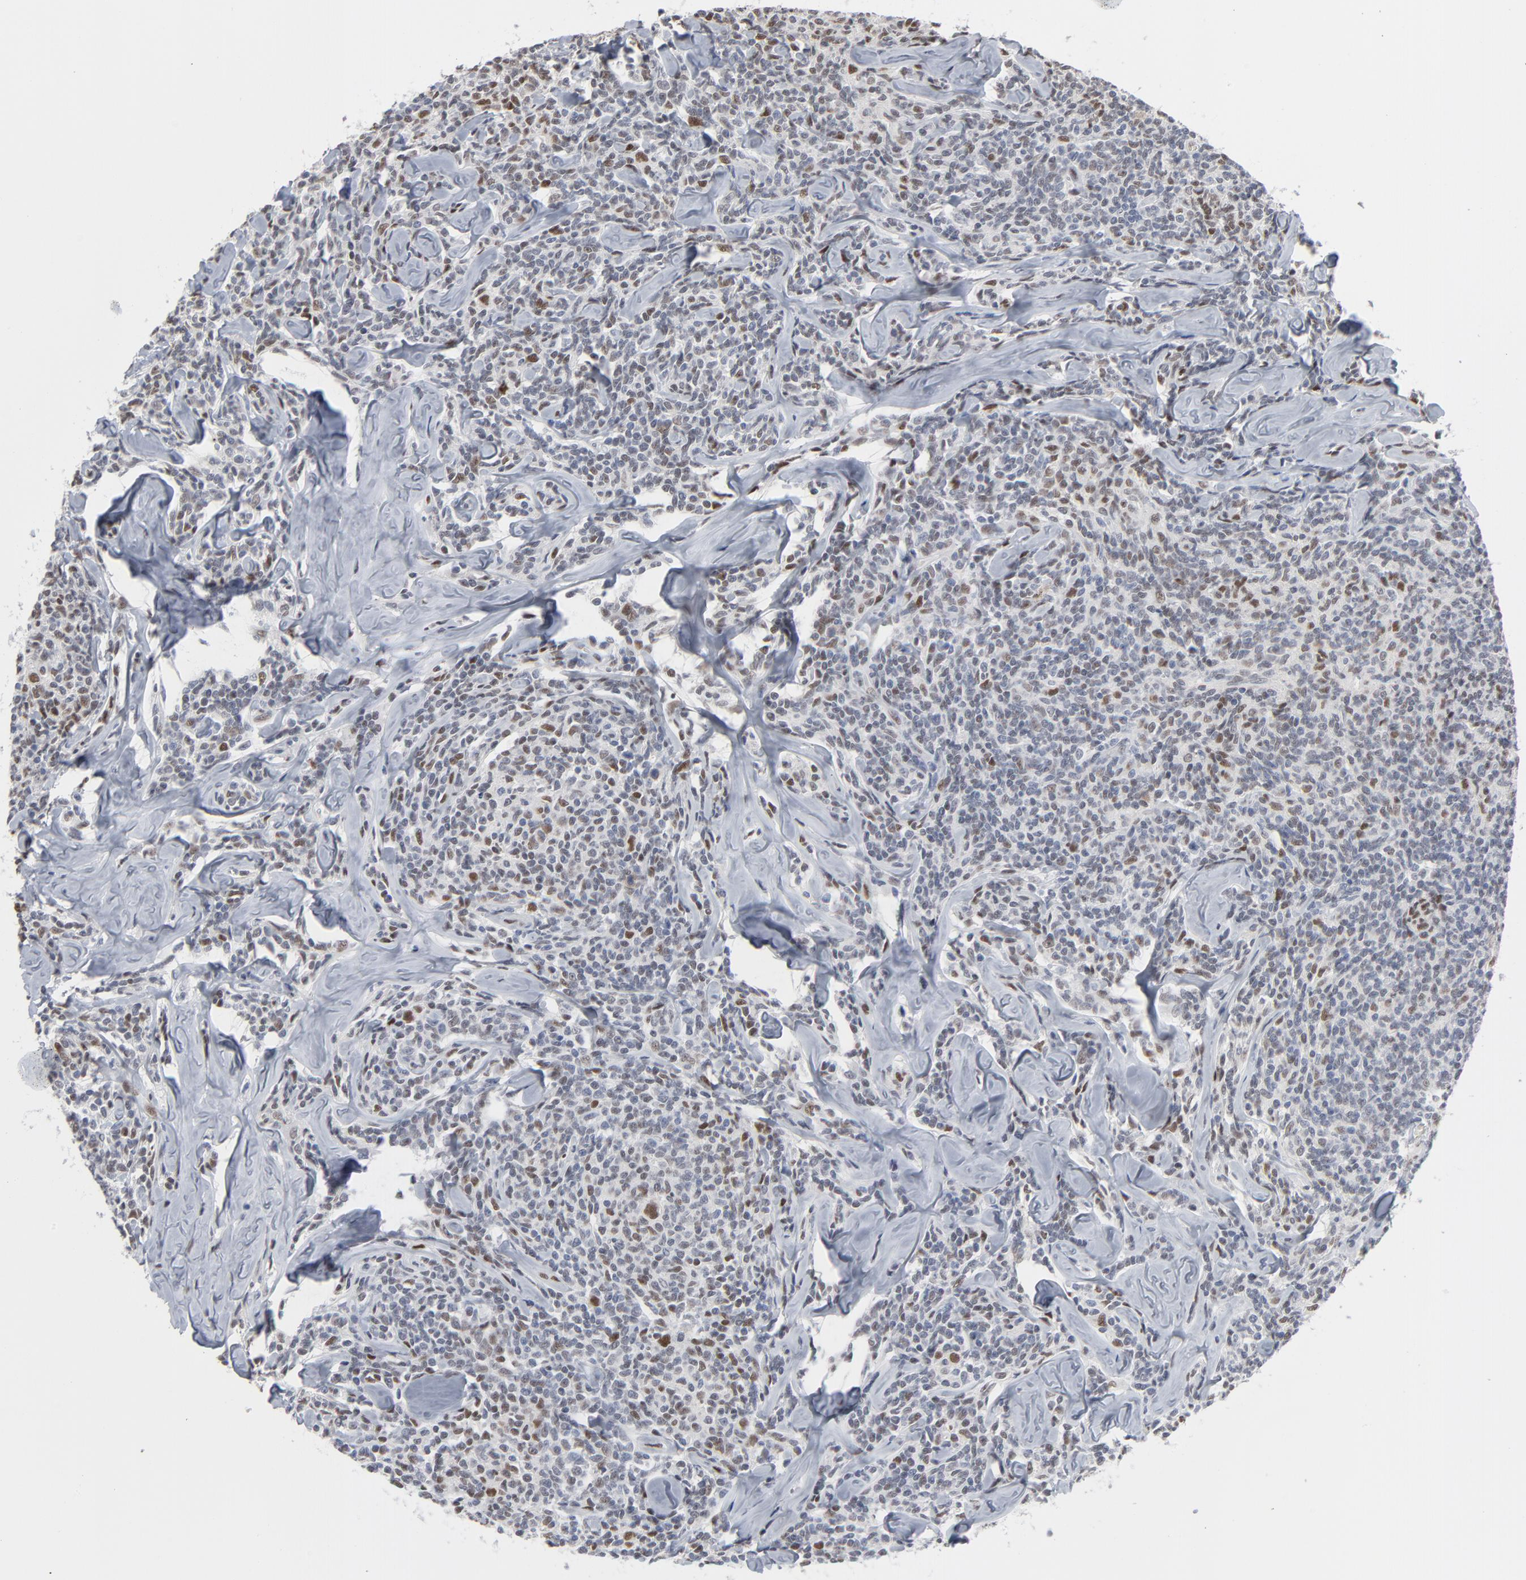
{"staining": {"intensity": "negative", "quantity": "none", "location": "none"}, "tissue": "lymphoma", "cell_type": "Tumor cells", "image_type": "cancer", "snomed": [{"axis": "morphology", "description": "Malignant lymphoma, non-Hodgkin's type, Low grade"}, {"axis": "topography", "description": "Lymph node"}], "caption": "DAB immunohistochemical staining of lymphoma displays no significant positivity in tumor cells. (Immunohistochemistry, brightfield microscopy, high magnification).", "gene": "ATF7", "patient": {"sex": "female", "age": 56}}